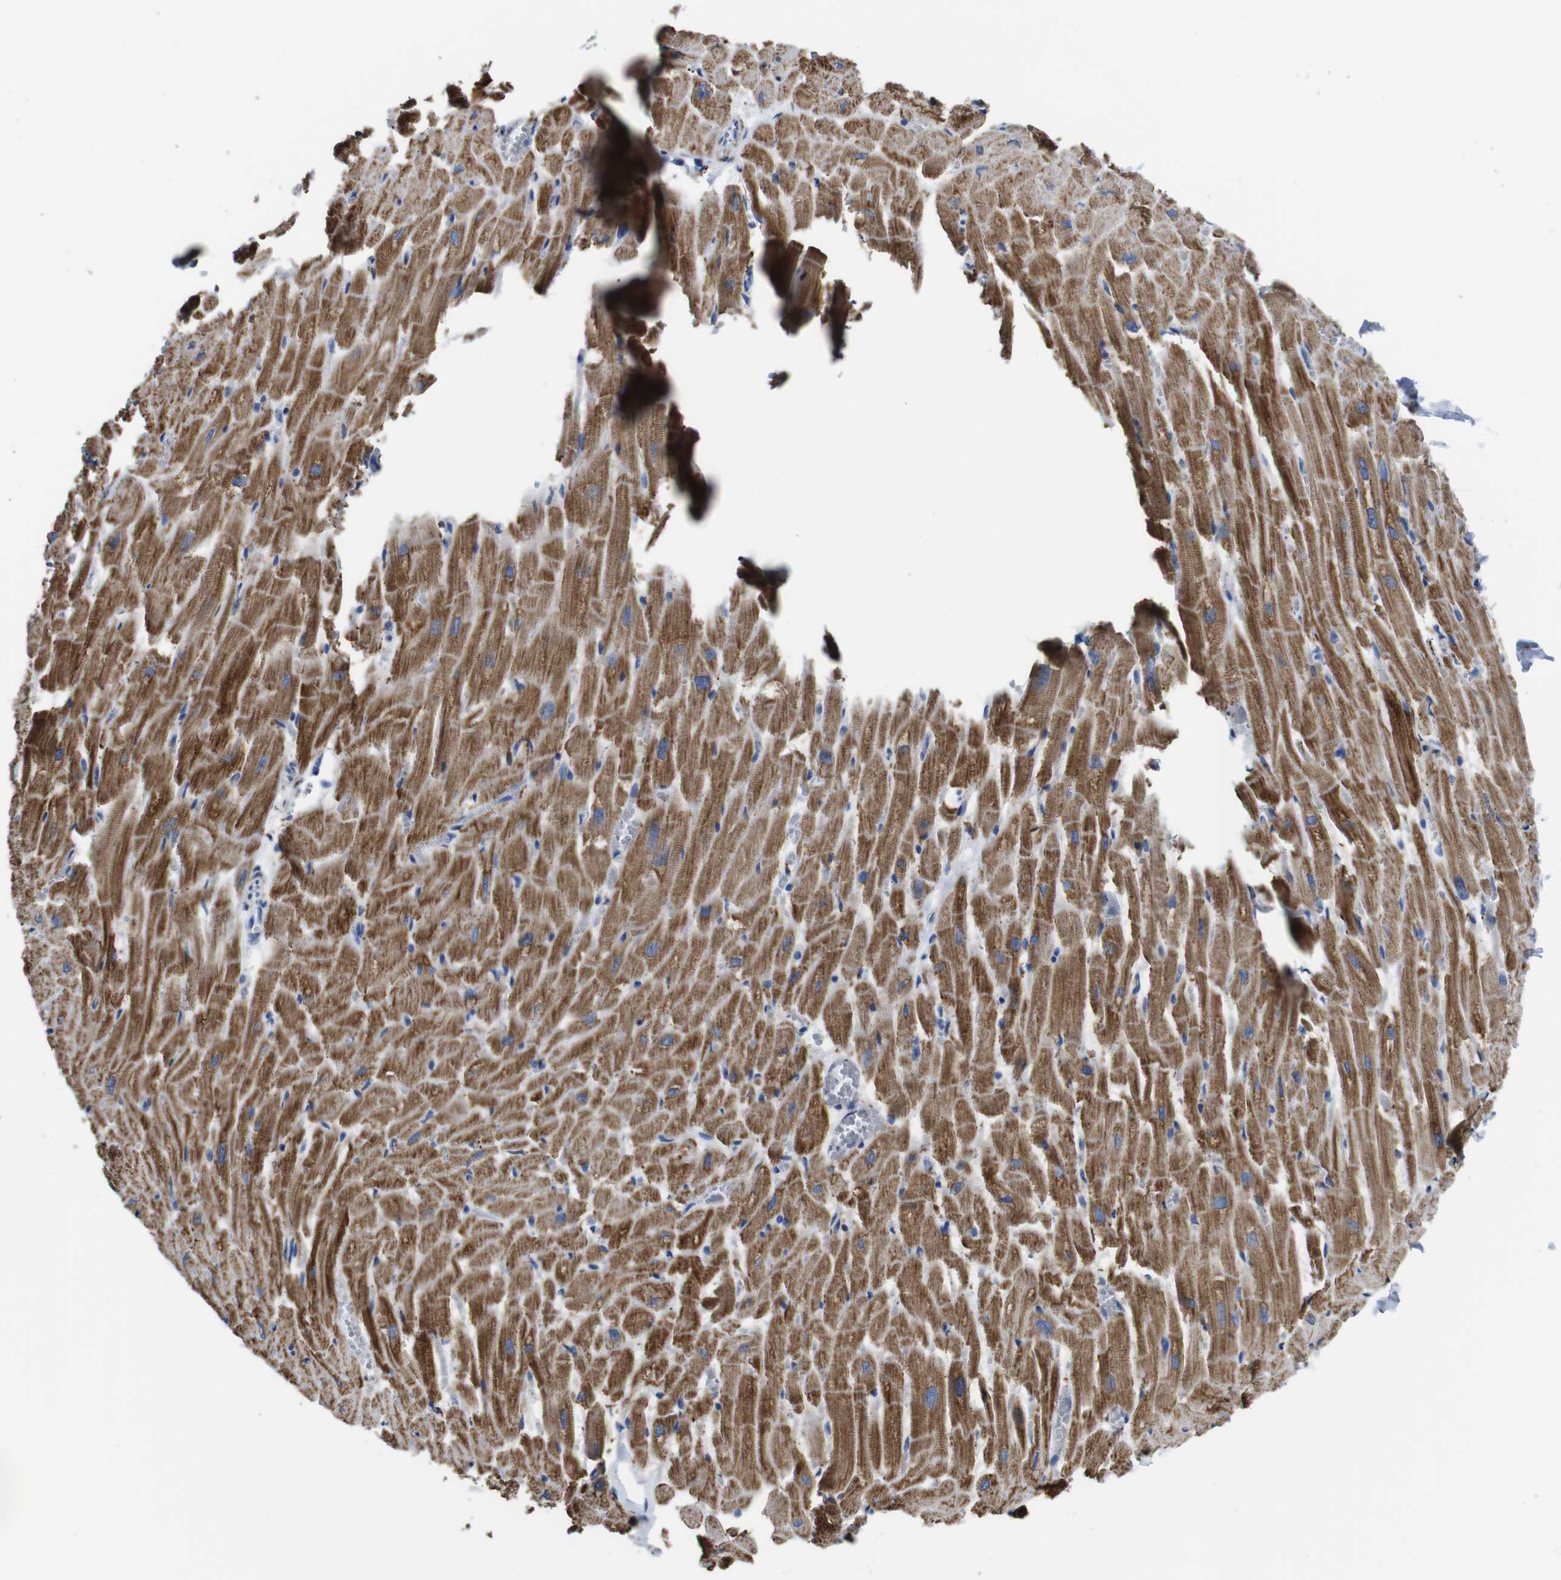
{"staining": {"intensity": "strong", "quantity": "25%-75%", "location": "cytoplasmic/membranous"}, "tissue": "heart muscle", "cell_type": "Cardiomyocytes", "image_type": "normal", "snomed": [{"axis": "morphology", "description": "Normal tissue, NOS"}, {"axis": "topography", "description": "Heart"}], "caption": "The photomicrograph reveals a brown stain indicating the presence of a protein in the cytoplasmic/membranous of cardiomyocytes in heart muscle. The staining was performed using DAB to visualize the protein expression in brown, while the nuclei were stained in blue with hematoxylin (Magnification: 20x).", "gene": "MAOA", "patient": {"sex": "female", "age": 19}}